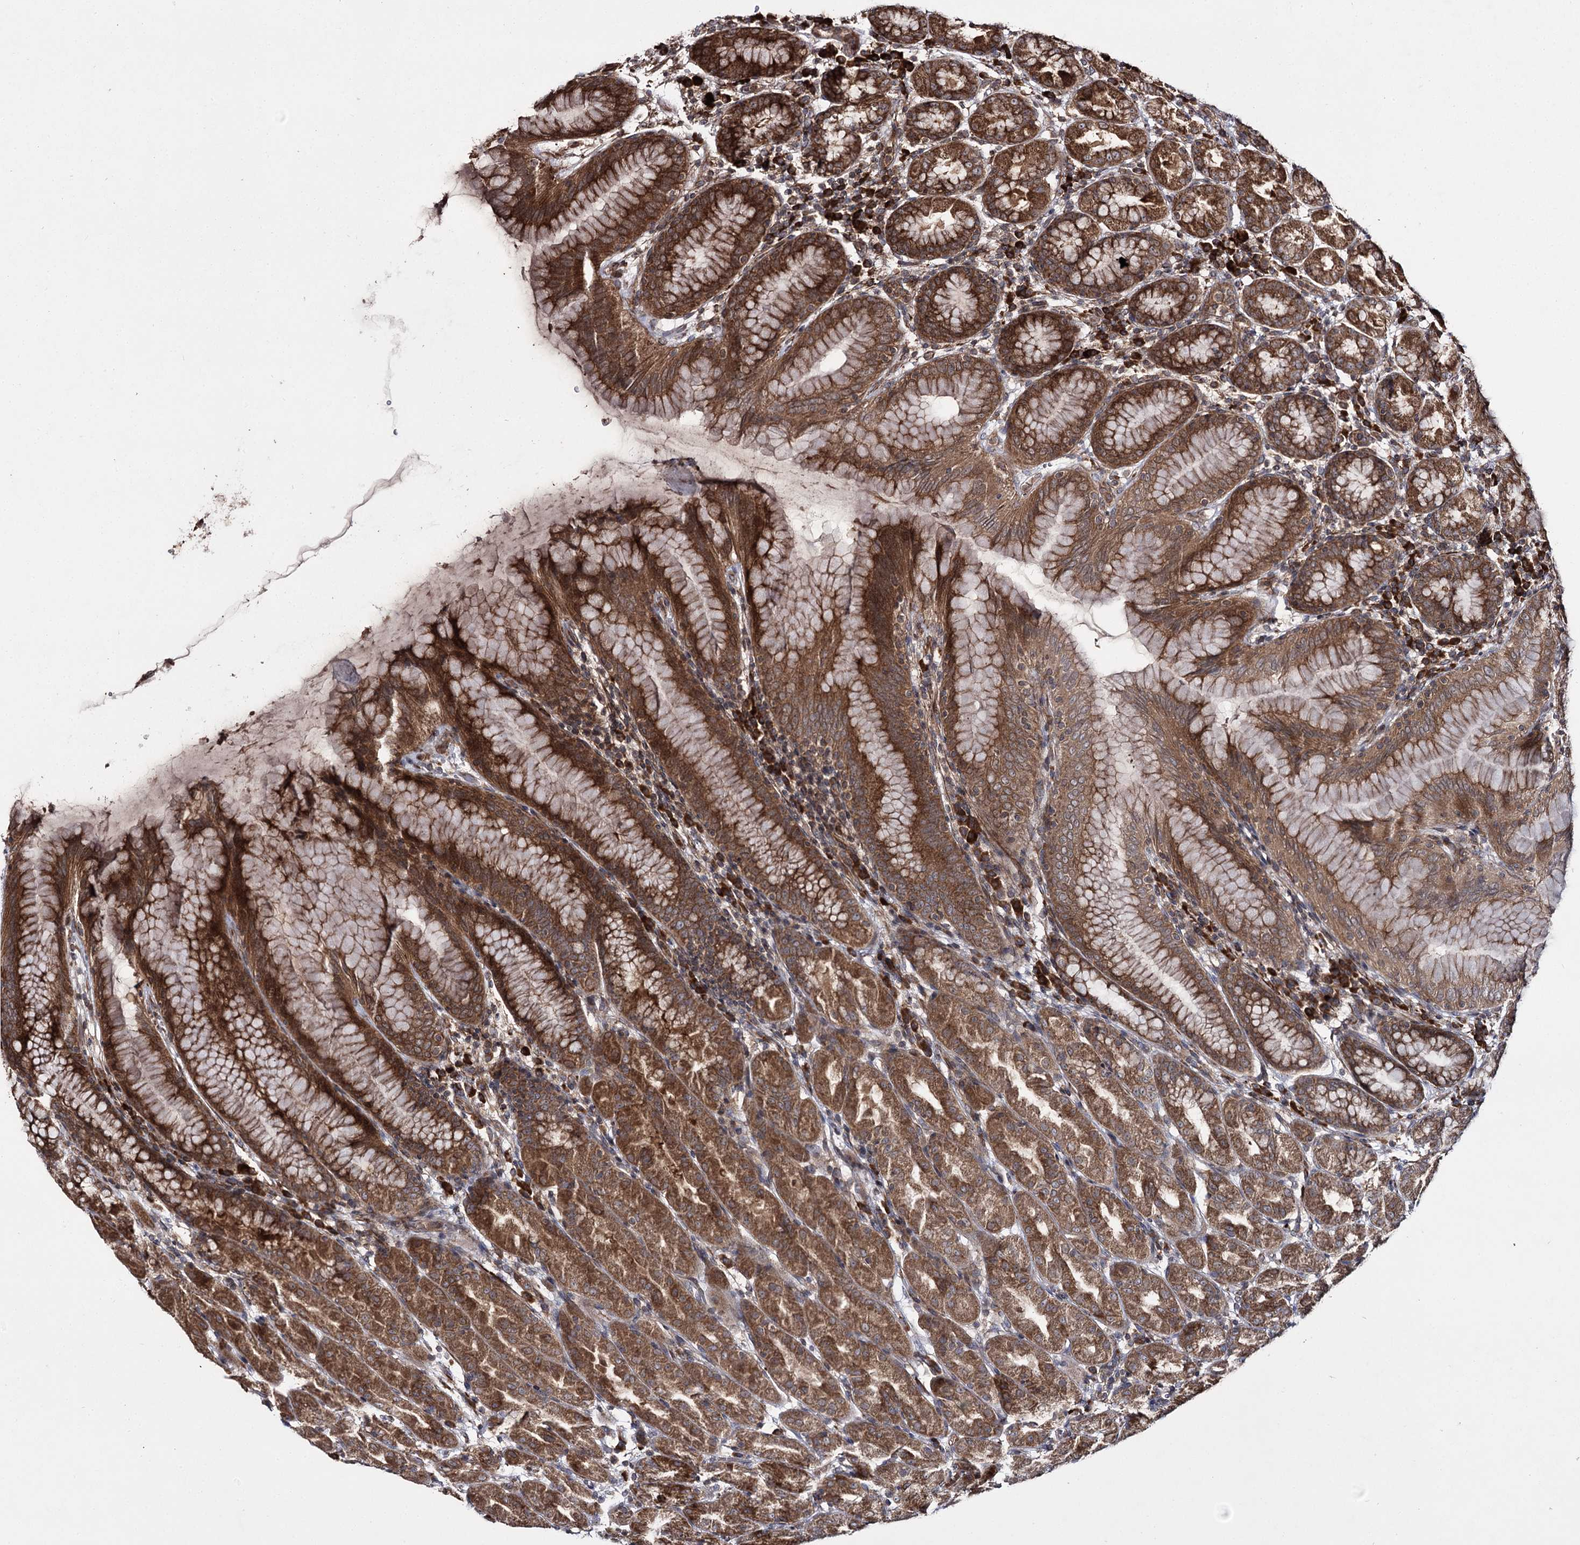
{"staining": {"intensity": "strong", "quantity": ">75%", "location": "cytoplasmic/membranous"}, "tissue": "stomach", "cell_type": "Glandular cells", "image_type": "normal", "snomed": [{"axis": "morphology", "description": "Normal tissue, NOS"}, {"axis": "topography", "description": "Stomach"}], "caption": "Protein positivity by IHC exhibits strong cytoplasmic/membranous staining in approximately >75% of glandular cells in normal stomach. (Brightfield microscopy of DAB IHC at high magnification).", "gene": "HECTD2", "patient": {"sex": "female", "age": 79}}